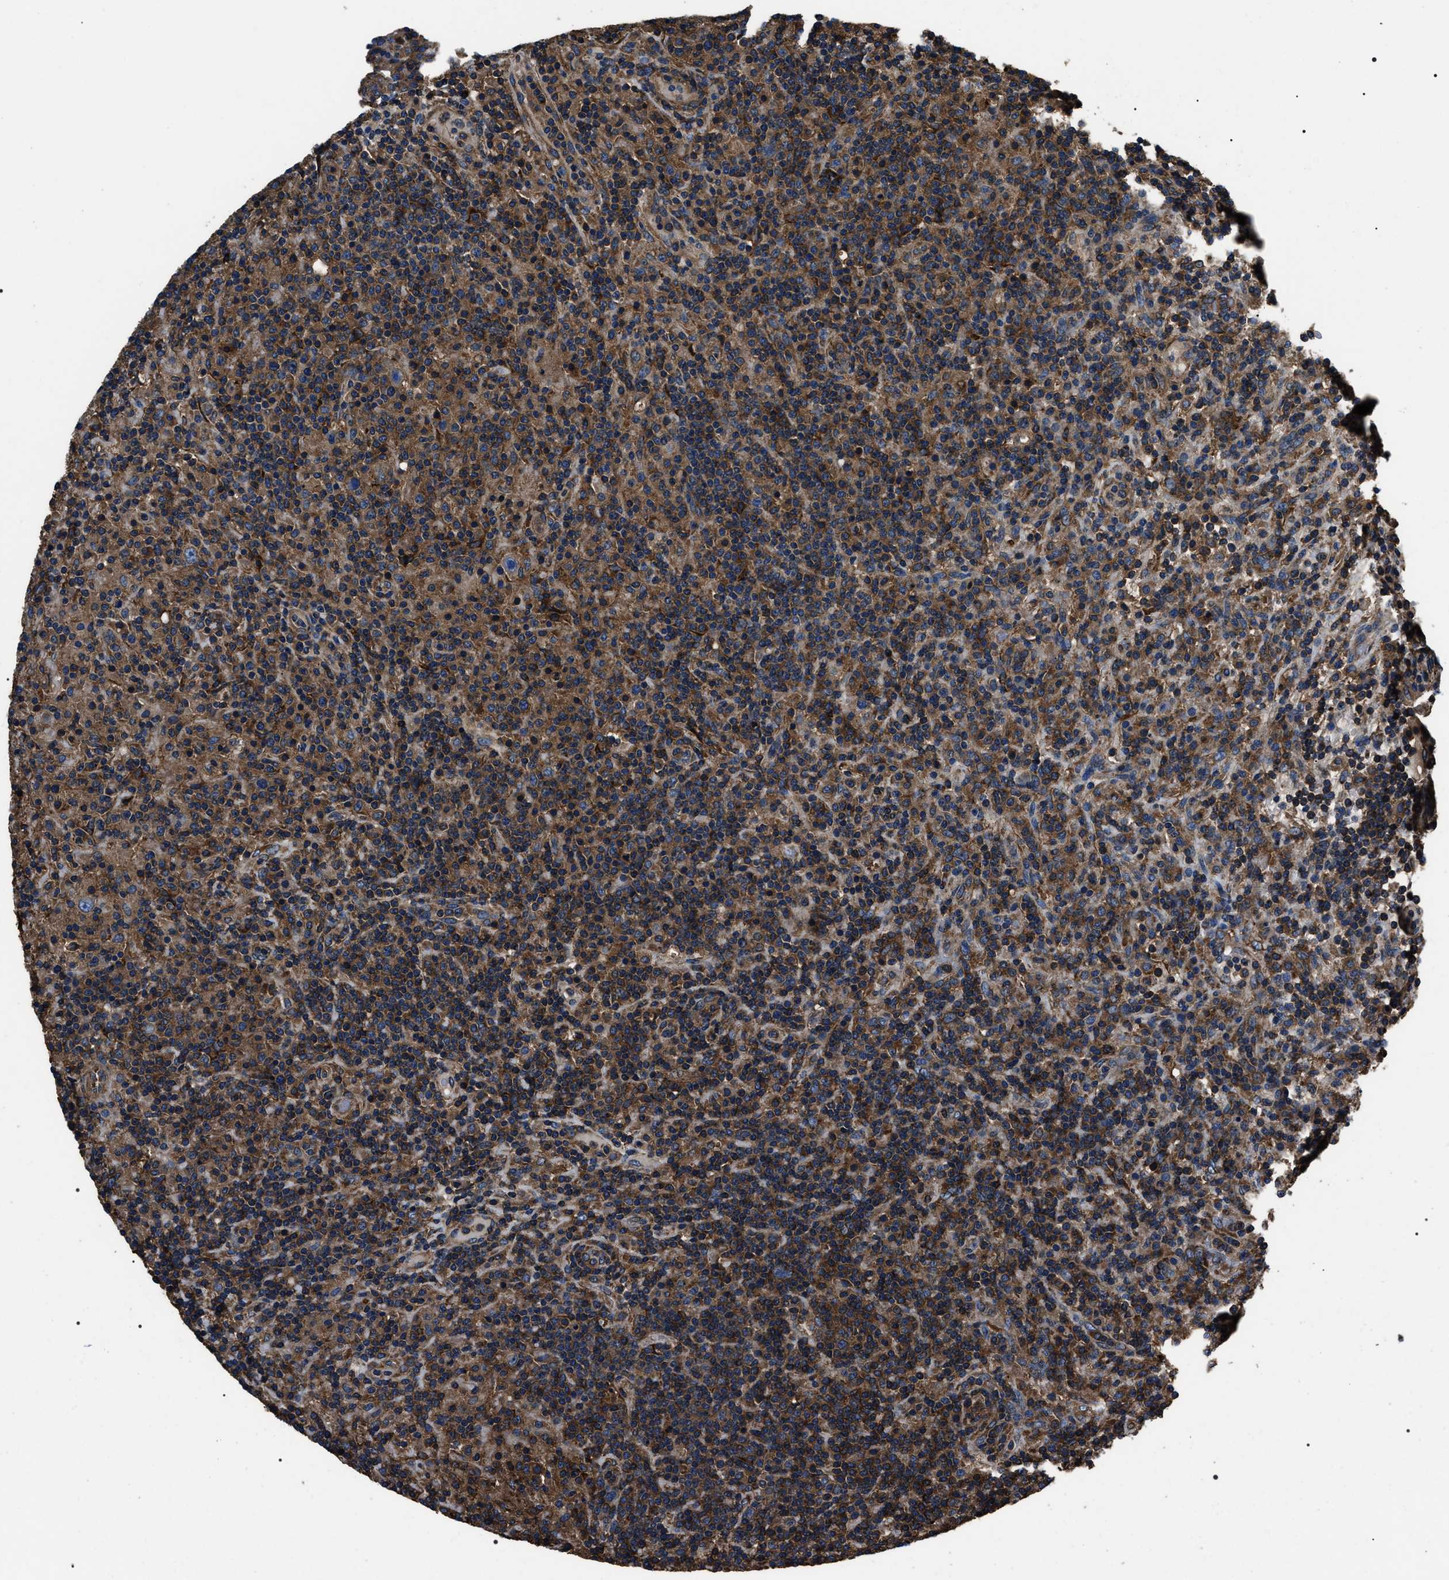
{"staining": {"intensity": "weak", "quantity": ">75%", "location": "cytoplasmic/membranous"}, "tissue": "lymphoma", "cell_type": "Tumor cells", "image_type": "cancer", "snomed": [{"axis": "morphology", "description": "Hodgkin's disease, NOS"}, {"axis": "topography", "description": "Lymph node"}], "caption": "IHC staining of lymphoma, which shows low levels of weak cytoplasmic/membranous staining in about >75% of tumor cells indicating weak cytoplasmic/membranous protein expression. The staining was performed using DAB (brown) for protein detection and nuclei were counterstained in hematoxylin (blue).", "gene": "HSCB", "patient": {"sex": "male", "age": 70}}